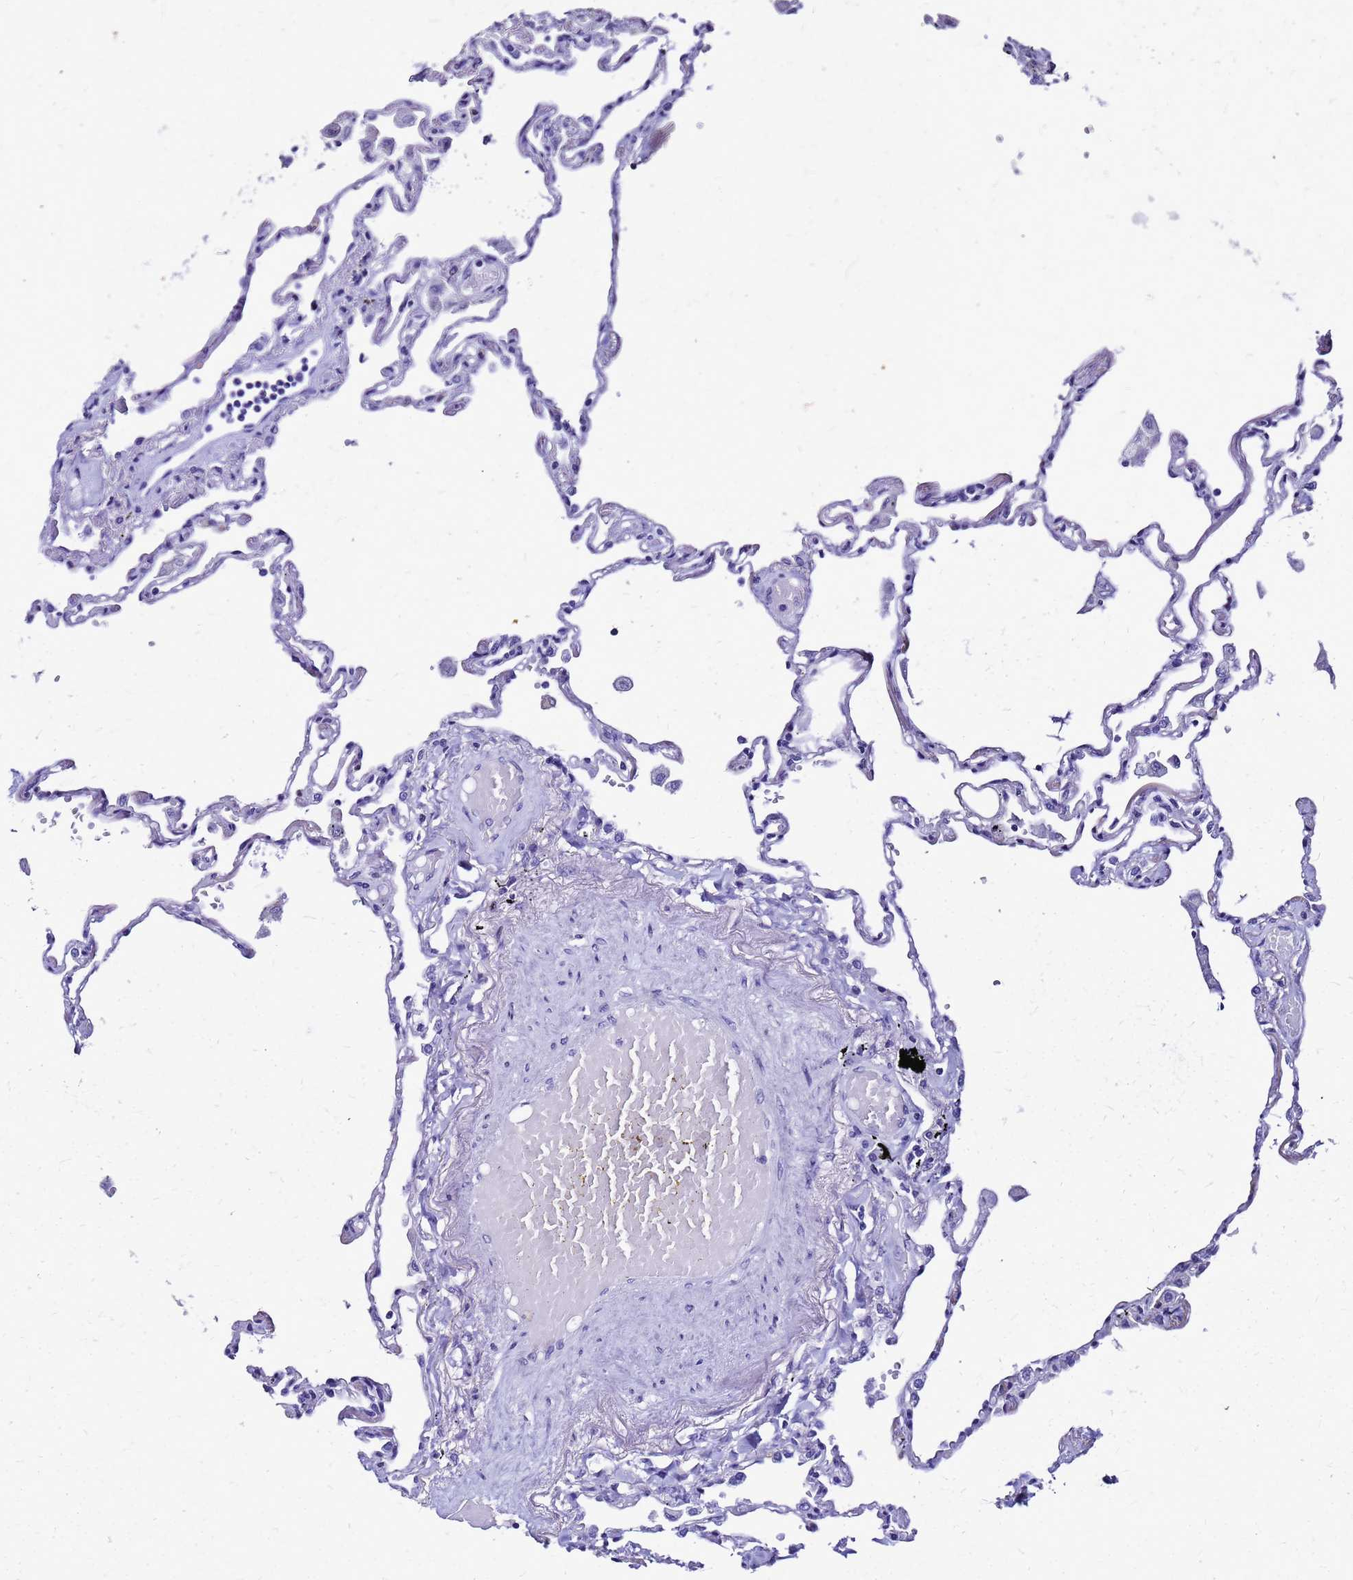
{"staining": {"intensity": "negative", "quantity": "none", "location": "none"}, "tissue": "lung", "cell_type": "Alveolar cells", "image_type": "normal", "snomed": [{"axis": "morphology", "description": "Normal tissue, NOS"}, {"axis": "topography", "description": "Lung"}], "caption": "Lung stained for a protein using IHC shows no staining alveolar cells.", "gene": "SMIM21", "patient": {"sex": "female", "age": 67}}